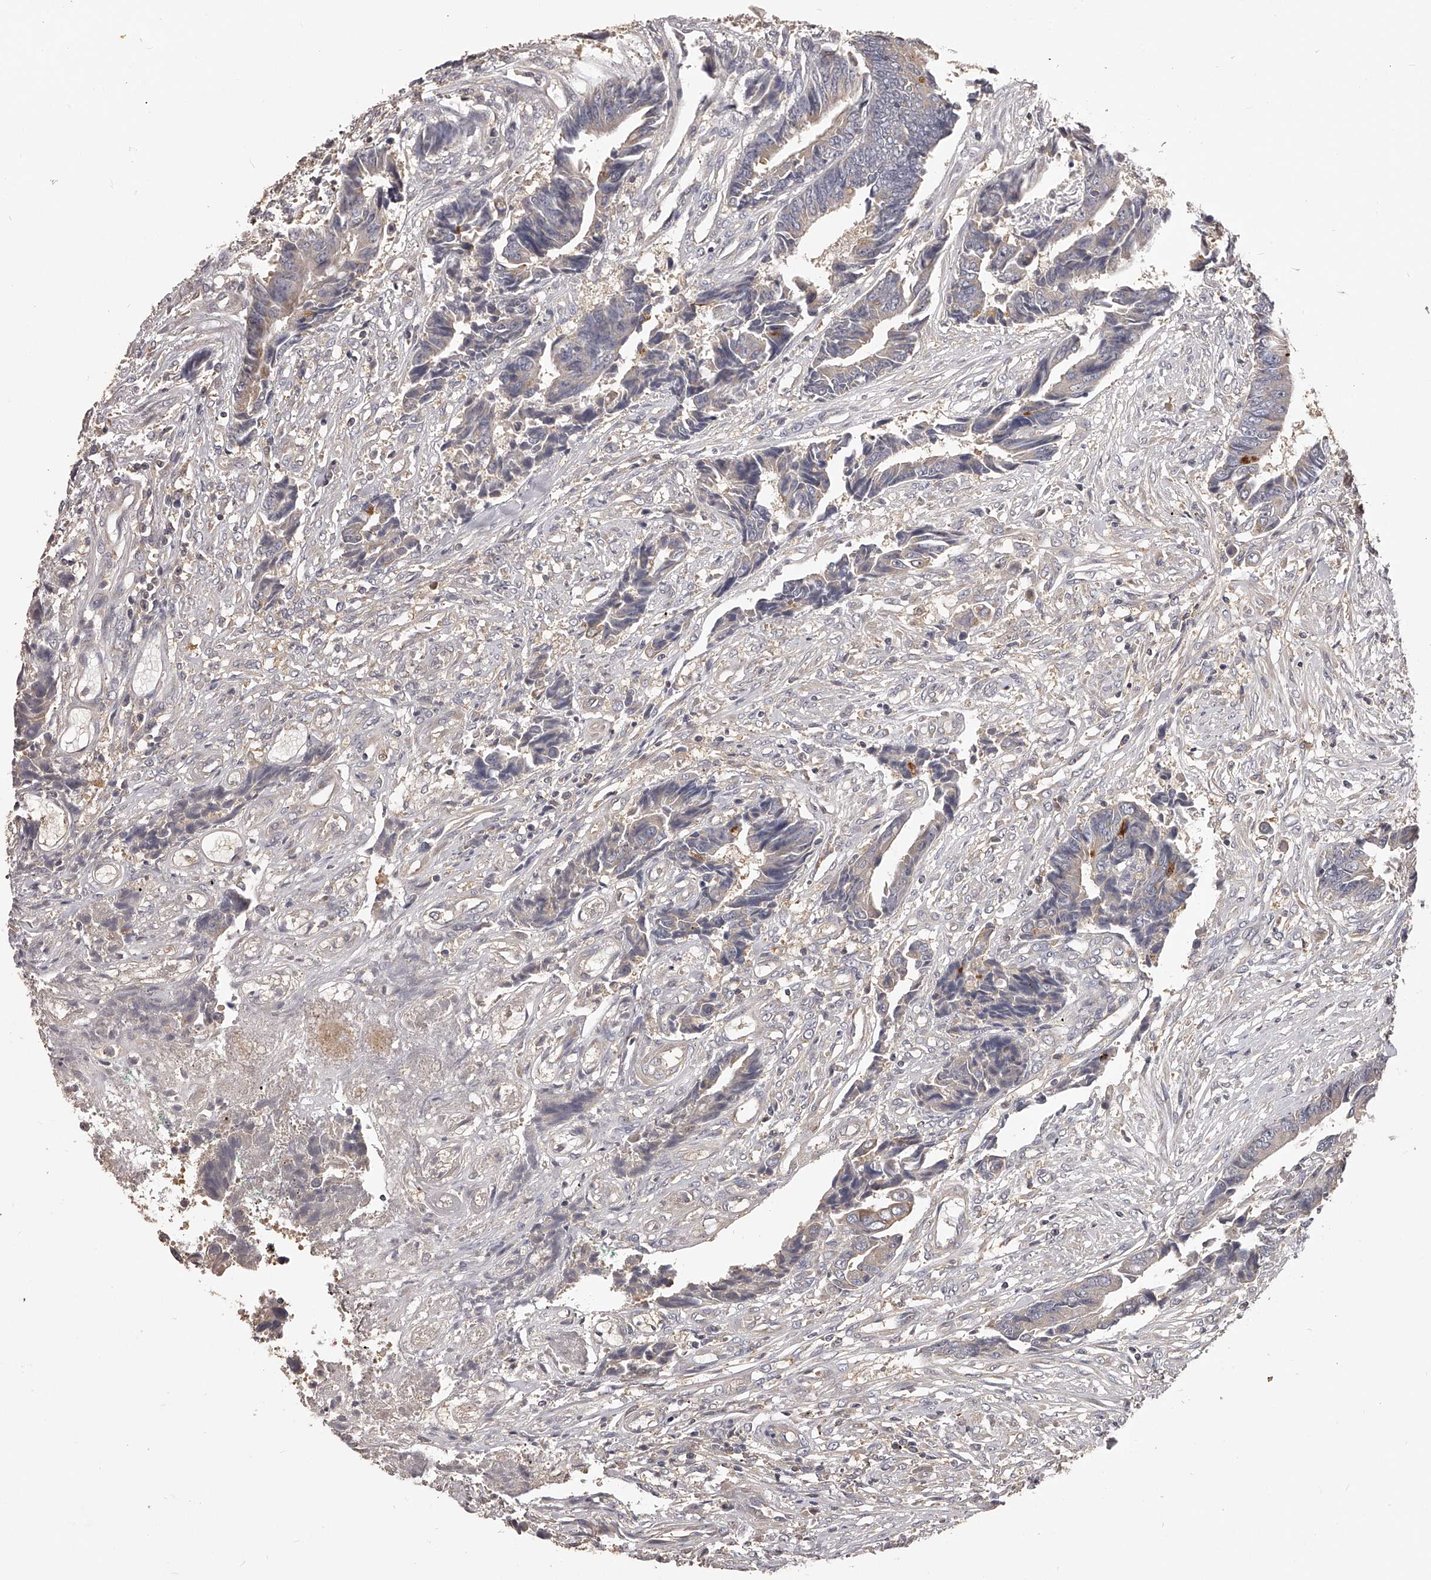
{"staining": {"intensity": "negative", "quantity": "none", "location": "none"}, "tissue": "colorectal cancer", "cell_type": "Tumor cells", "image_type": "cancer", "snomed": [{"axis": "morphology", "description": "Adenocarcinoma, NOS"}, {"axis": "topography", "description": "Rectum"}], "caption": "Human colorectal adenocarcinoma stained for a protein using immunohistochemistry (IHC) shows no positivity in tumor cells.", "gene": "TNN", "patient": {"sex": "male", "age": 84}}